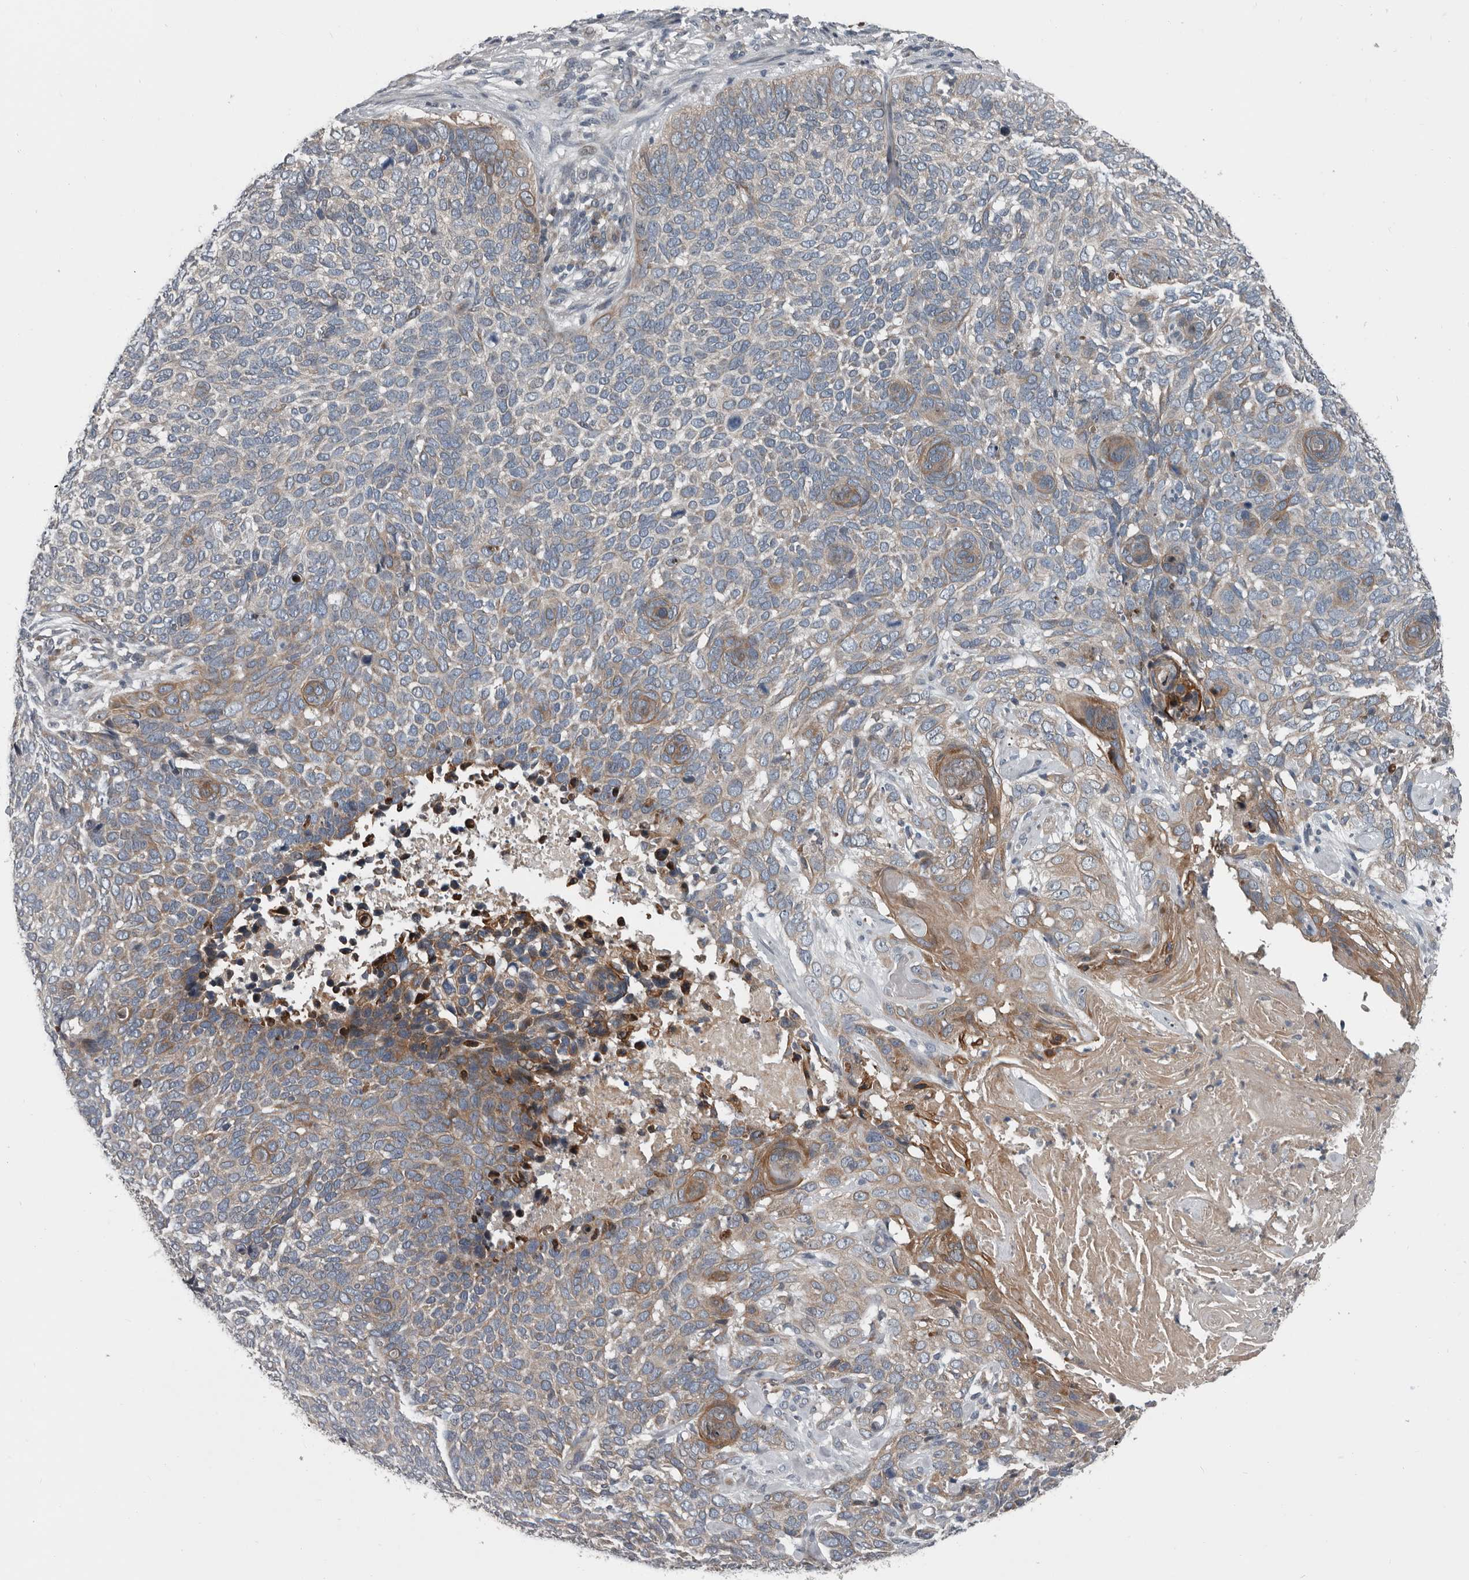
{"staining": {"intensity": "weak", "quantity": ">75%", "location": "cytoplasmic/membranous"}, "tissue": "skin cancer", "cell_type": "Tumor cells", "image_type": "cancer", "snomed": [{"axis": "morphology", "description": "Basal cell carcinoma"}, {"axis": "topography", "description": "Skin"}], "caption": "Immunohistochemistry of skin cancer displays low levels of weak cytoplasmic/membranous expression in about >75% of tumor cells. (Brightfield microscopy of DAB IHC at high magnification).", "gene": "TMEM199", "patient": {"sex": "female", "age": 64}}